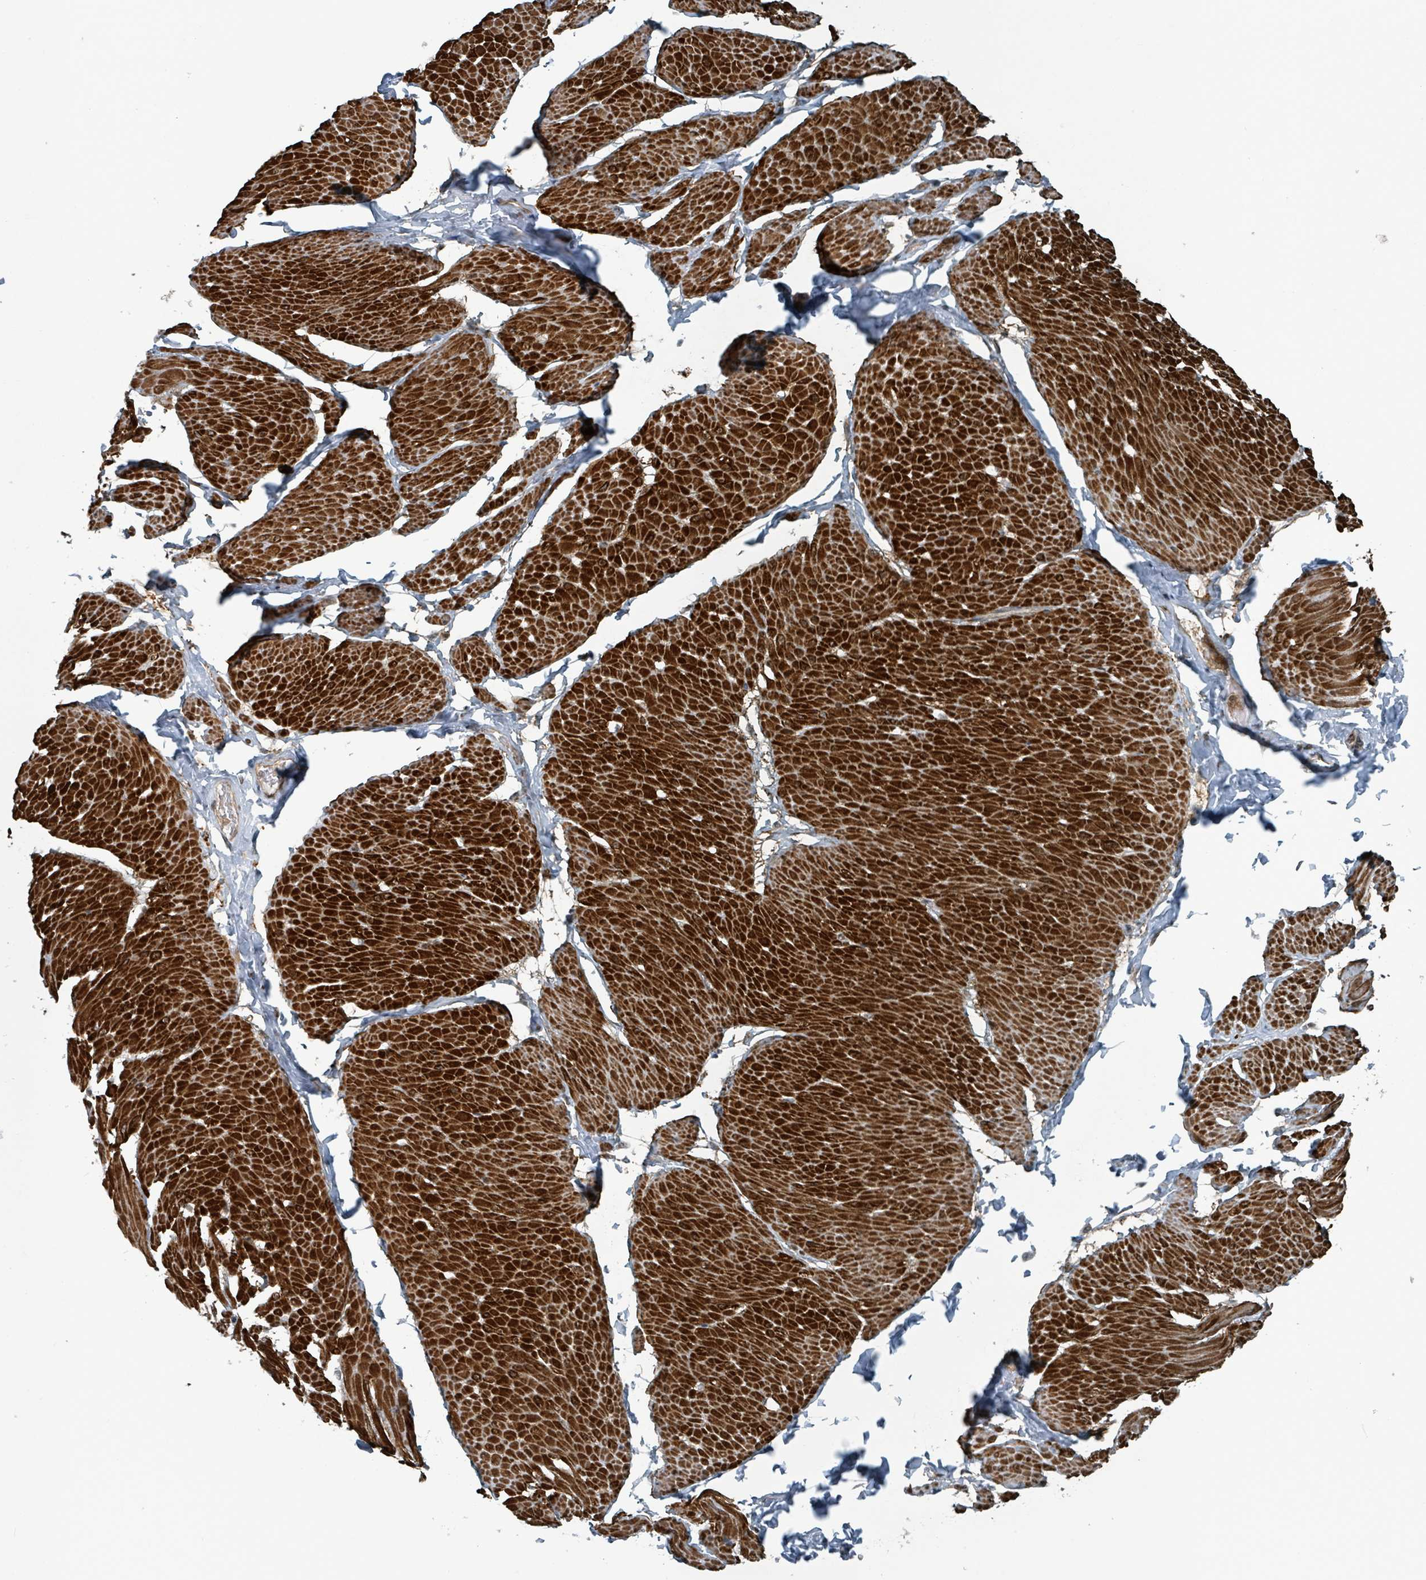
{"staining": {"intensity": "strong", "quantity": ">75%", "location": "cytoplasmic/membranous"}, "tissue": "smooth muscle", "cell_type": "Smooth muscle cells", "image_type": "normal", "snomed": [{"axis": "morphology", "description": "Urothelial carcinoma, High grade"}, {"axis": "topography", "description": "Urinary bladder"}], "caption": "Immunohistochemistry of normal smooth muscle demonstrates high levels of strong cytoplasmic/membranous positivity in about >75% of smooth muscle cells.", "gene": "RHPN2", "patient": {"sex": "male", "age": 46}}